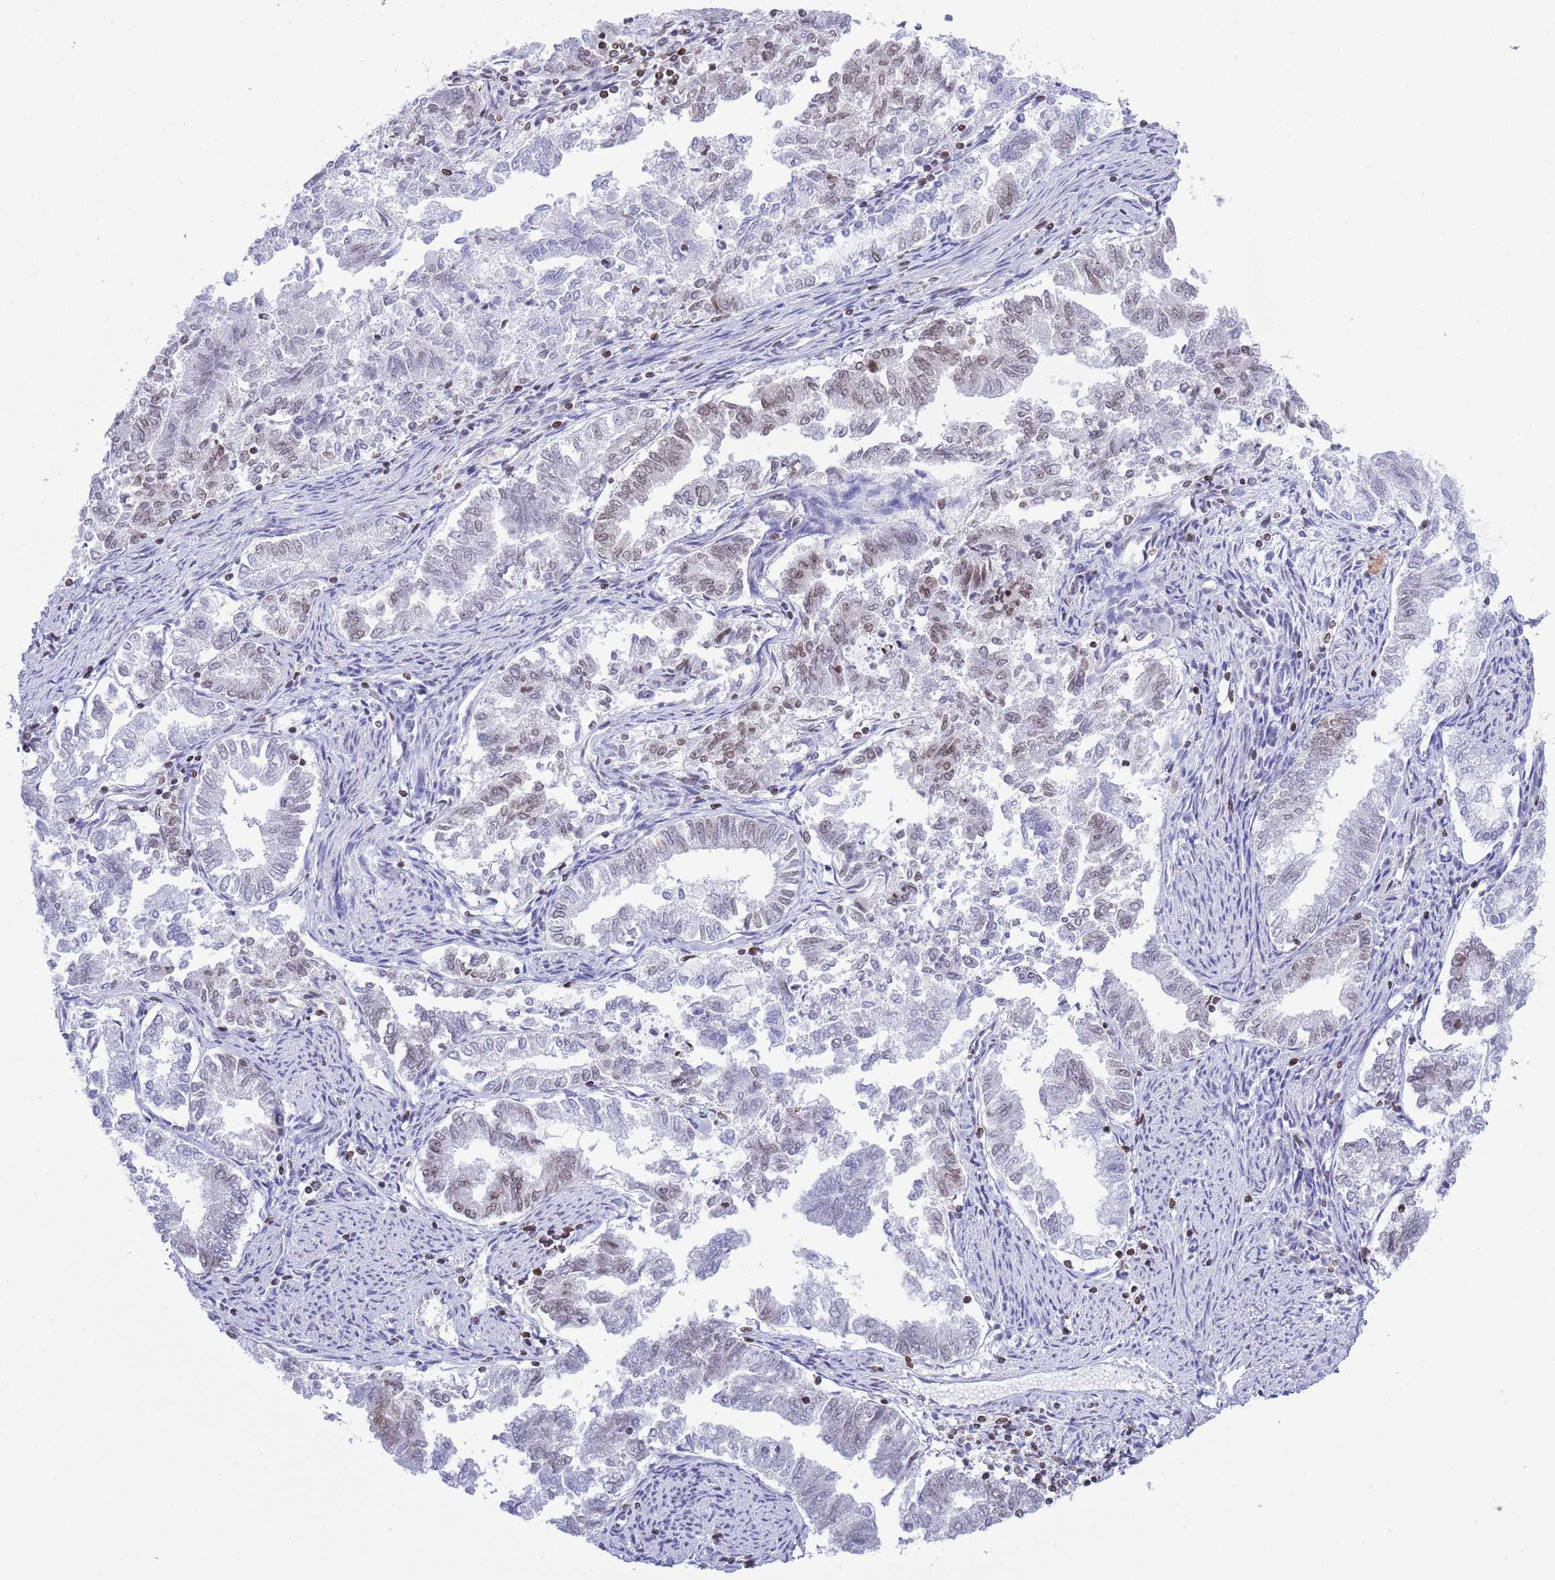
{"staining": {"intensity": "weak", "quantity": "25%-75%", "location": "cytoplasmic/membranous,nuclear"}, "tissue": "endometrial cancer", "cell_type": "Tumor cells", "image_type": "cancer", "snomed": [{"axis": "morphology", "description": "Adenocarcinoma, NOS"}, {"axis": "topography", "description": "Endometrium"}], "caption": "Adenocarcinoma (endometrial) tissue reveals weak cytoplasmic/membranous and nuclear positivity in approximately 25%-75% of tumor cells, visualized by immunohistochemistry.", "gene": "LBR", "patient": {"sex": "female", "age": 79}}